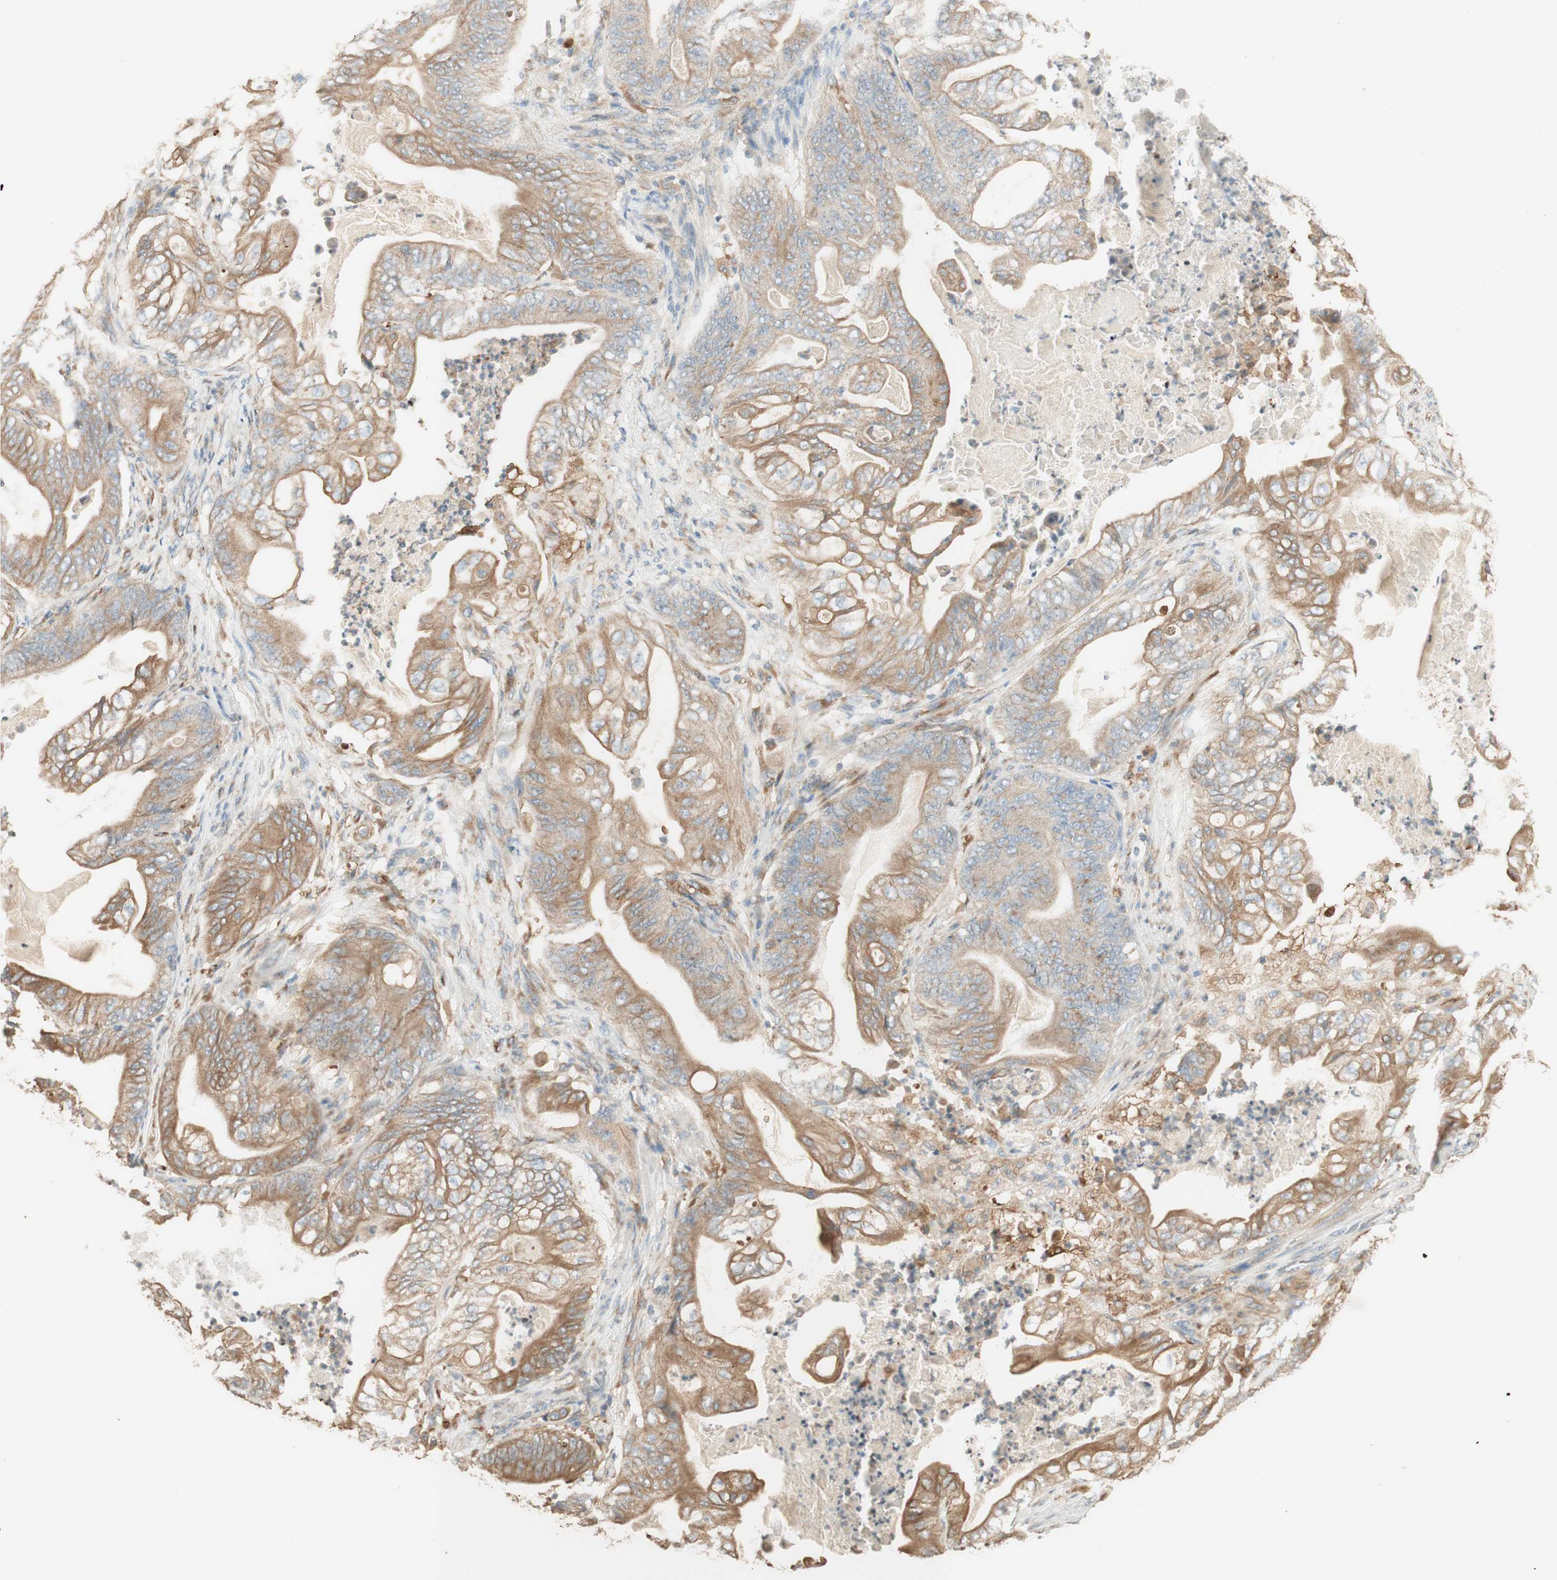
{"staining": {"intensity": "moderate", "quantity": ">75%", "location": "cytoplasmic/membranous"}, "tissue": "stomach cancer", "cell_type": "Tumor cells", "image_type": "cancer", "snomed": [{"axis": "morphology", "description": "Adenocarcinoma, NOS"}, {"axis": "topography", "description": "Stomach"}], "caption": "A high-resolution micrograph shows immunohistochemistry staining of stomach adenocarcinoma, which shows moderate cytoplasmic/membranous expression in about >75% of tumor cells.", "gene": "CLCN2", "patient": {"sex": "female", "age": 73}}